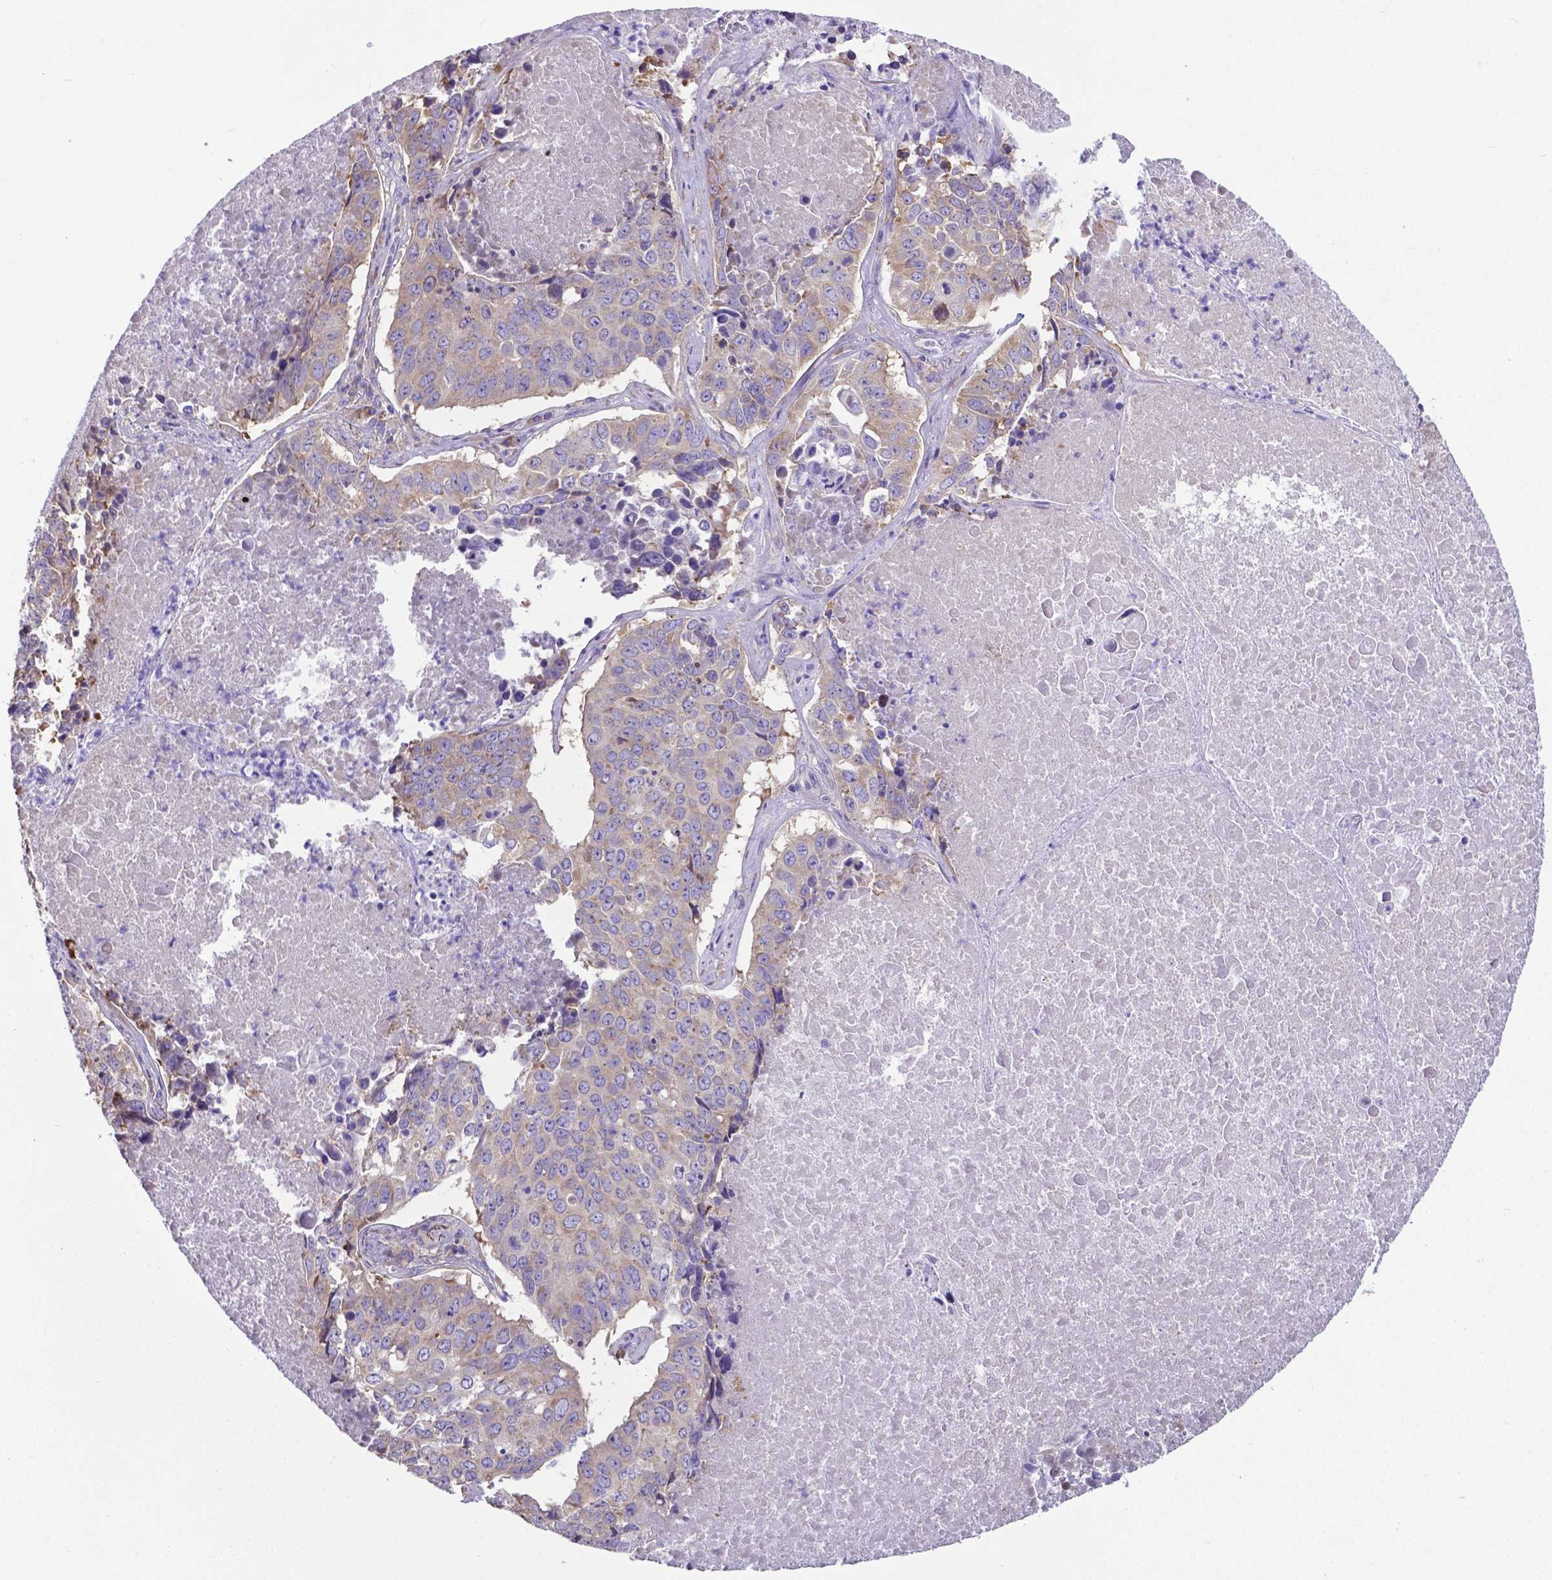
{"staining": {"intensity": "weak", "quantity": ">75%", "location": "cytoplasmic/membranous"}, "tissue": "lung cancer", "cell_type": "Tumor cells", "image_type": "cancer", "snomed": [{"axis": "morphology", "description": "Normal tissue, NOS"}, {"axis": "morphology", "description": "Squamous cell carcinoma, NOS"}, {"axis": "topography", "description": "Bronchus"}, {"axis": "topography", "description": "Lung"}], "caption": "Human lung cancer (squamous cell carcinoma) stained with a brown dye reveals weak cytoplasmic/membranous positive staining in approximately >75% of tumor cells.", "gene": "RPL6", "patient": {"sex": "male", "age": 64}}